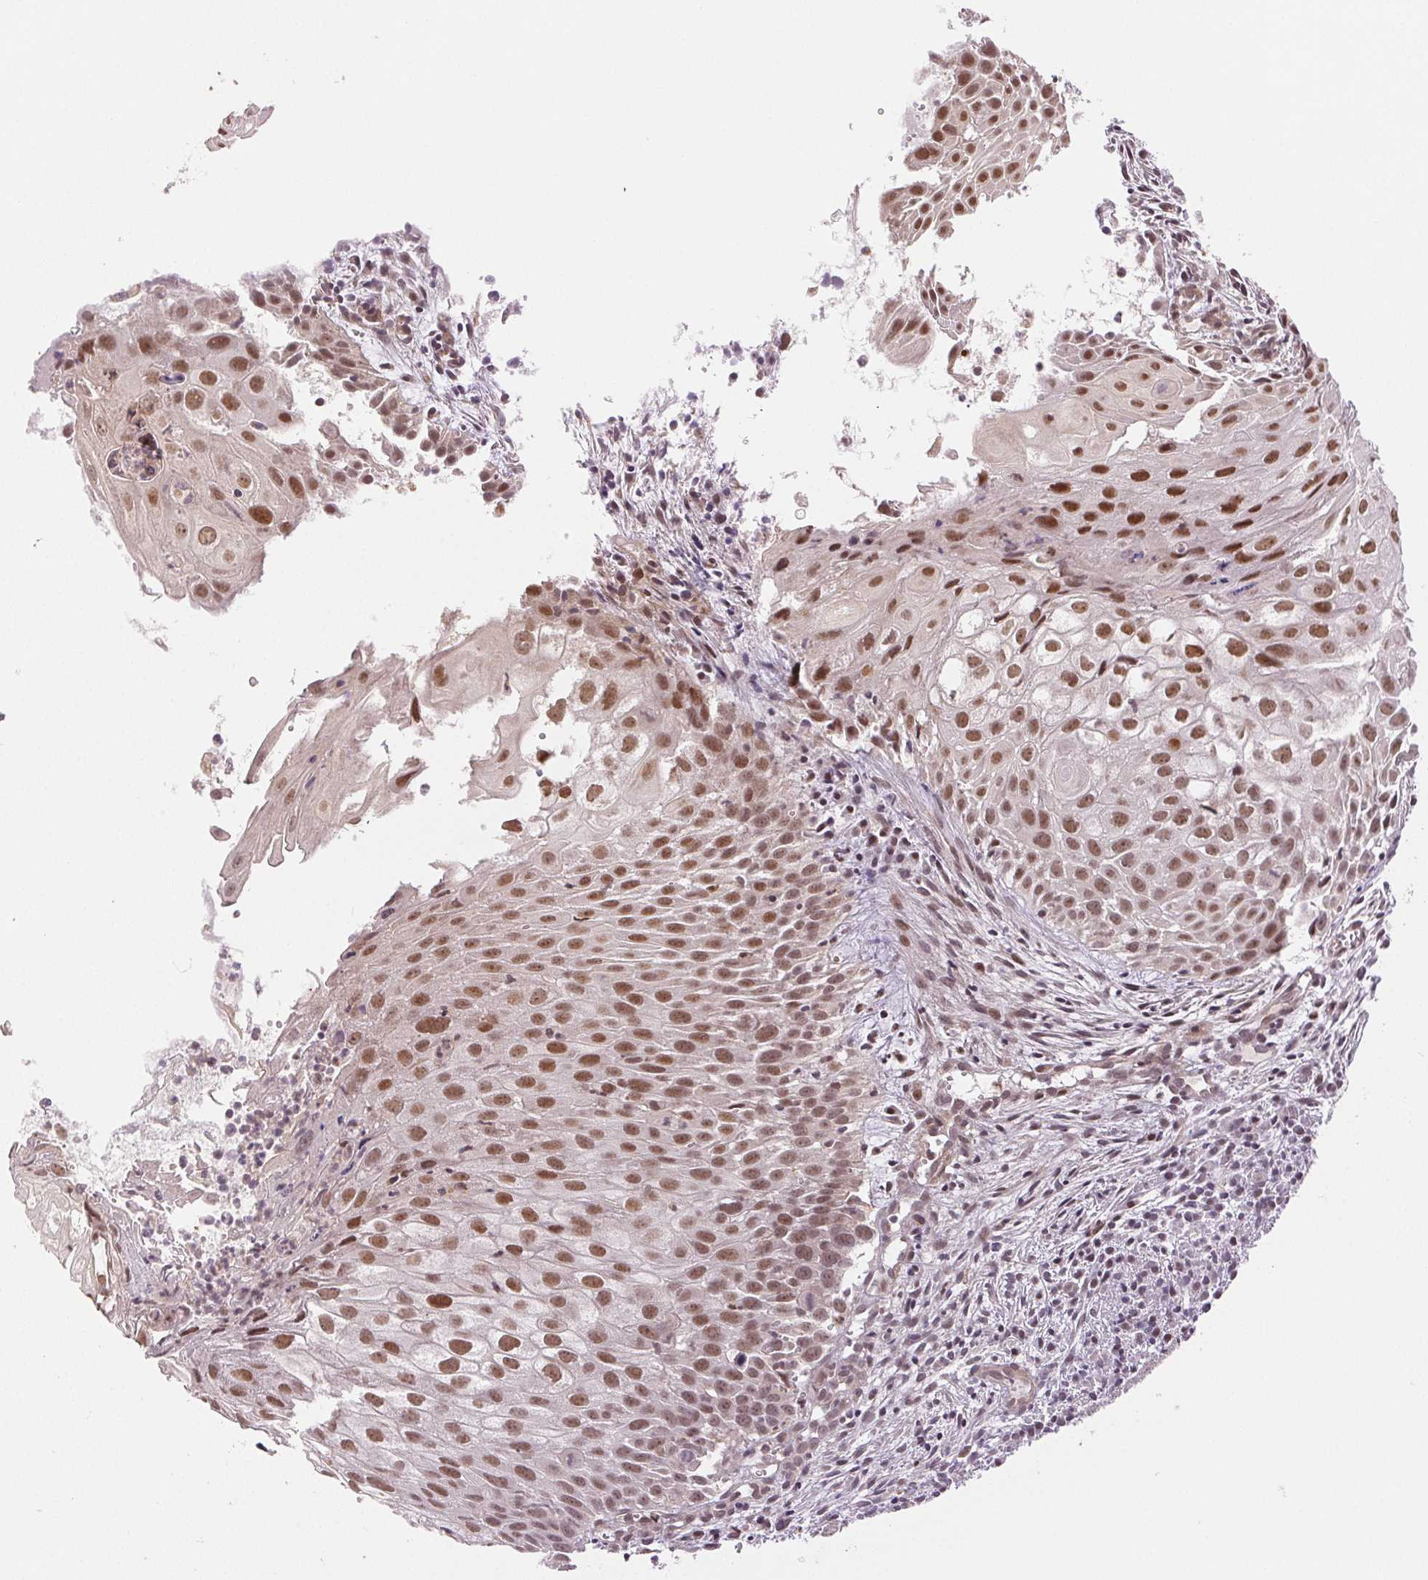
{"staining": {"intensity": "moderate", "quantity": ">75%", "location": "nuclear"}, "tissue": "cervical cancer", "cell_type": "Tumor cells", "image_type": "cancer", "snomed": [{"axis": "morphology", "description": "Squamous cell carcinoma, NOS"}, {"axis": "topography", "description": "Cervix"}], "caption": "Cervical cancer (squamous cell carcinoma) stained for a protein shows moderate nuclear positivity in tumor cells.", "gene": "GRHL3", "patient": {"sex": "female", "age": 53}}